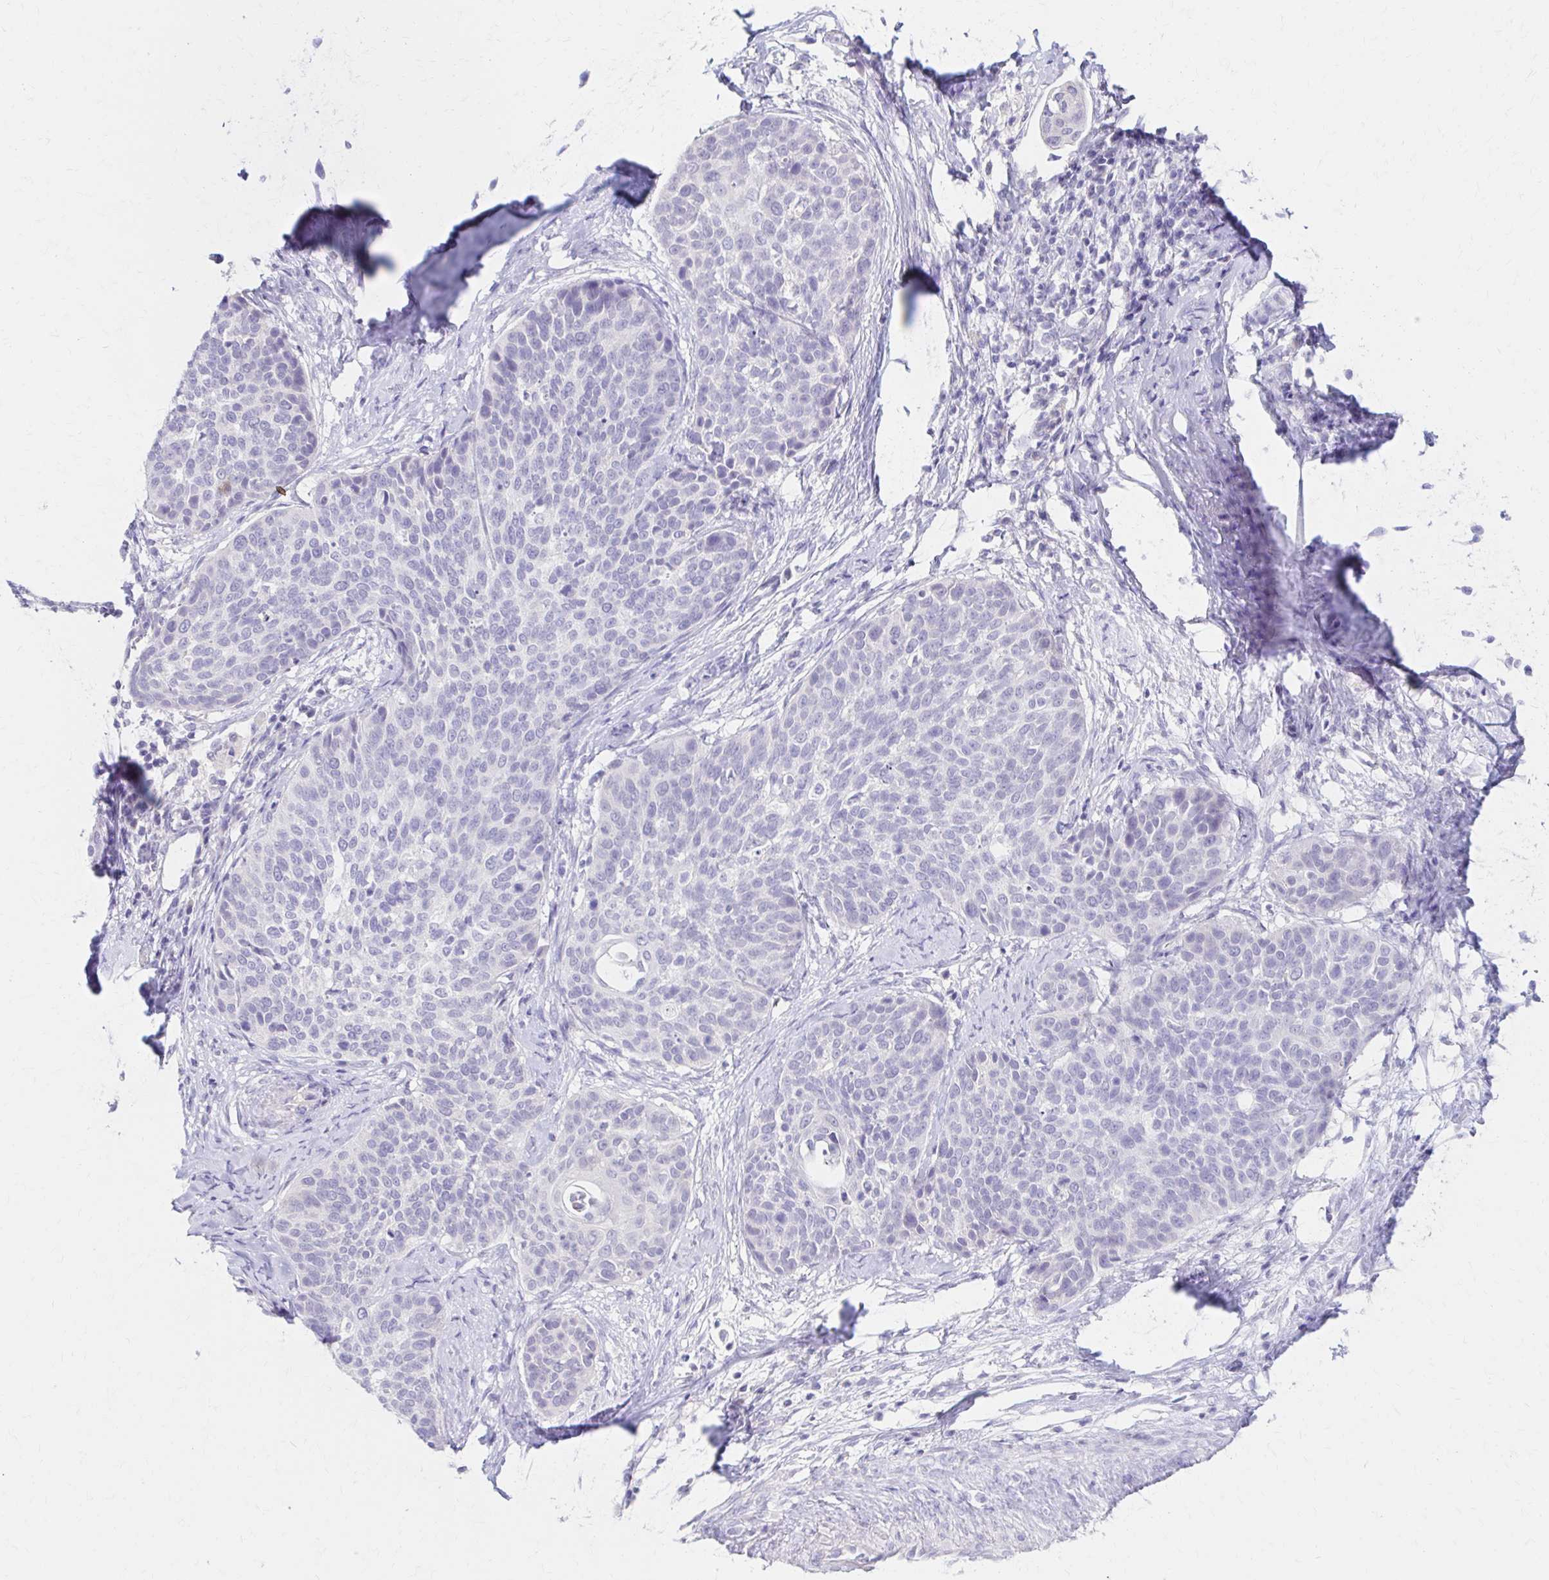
{"staining": {"intensity": "negative", "quantity": "none", "location": "none"}, "tissue": "cervical cancer", "cell_type": "Tumor cells", "image_type": "cancer", "snomed": [{"axis": "morphology", "description": "Squamous cell carcinoma, NOS"}, {"axis": "topography", "description": "Cervix"}], "caption": "Image shows no protein staining in tumor cells of cervical squamous cell carcinoma tissue. (DAB immunohistochemistry, high magnification).", "gene": "AZGP1", "patient": {"sex": "female", "age": 69}}